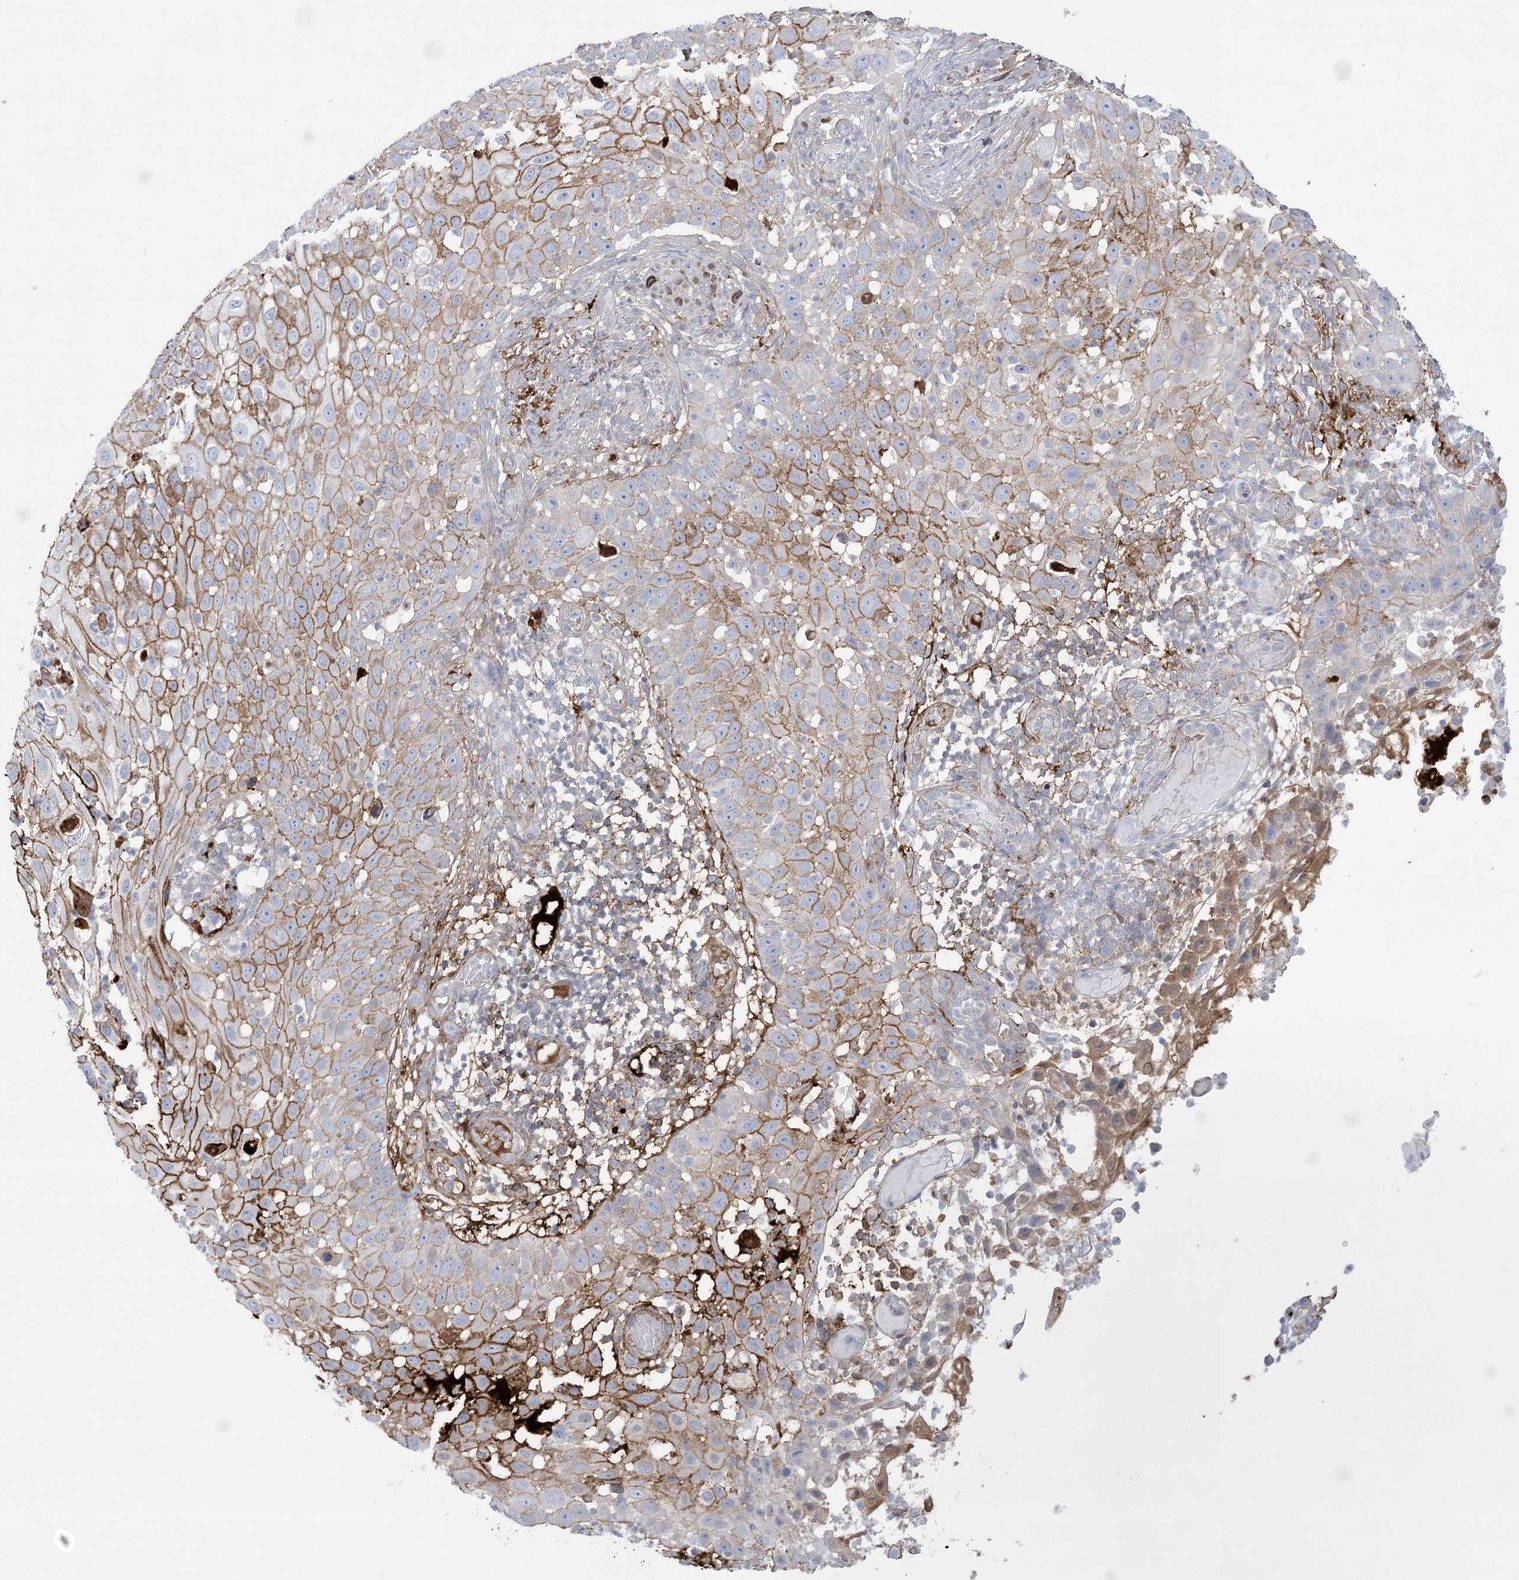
{"staining": {"intensity": "moderate", "quantity": ">75%", "location": "cytoplasmic/membranous"}, "tissue": "skin cancer", "cell_type": "Tumor cells", "image_type": "cancer", "snomed": [{"axis": "morphology", "description": "Squamous cell carcinoma, NOS"}, {"axis": "topography", "description": "Skin"}], "caption": "DAB immunohistochemical staining of human skin squamous cell carcinoma shows moderate cytoplasmic/membranous protein positivity in approximately >75% of tumor cells.", "gene": "ATP11C", "patient": {"sex": "female", "age": 44}}